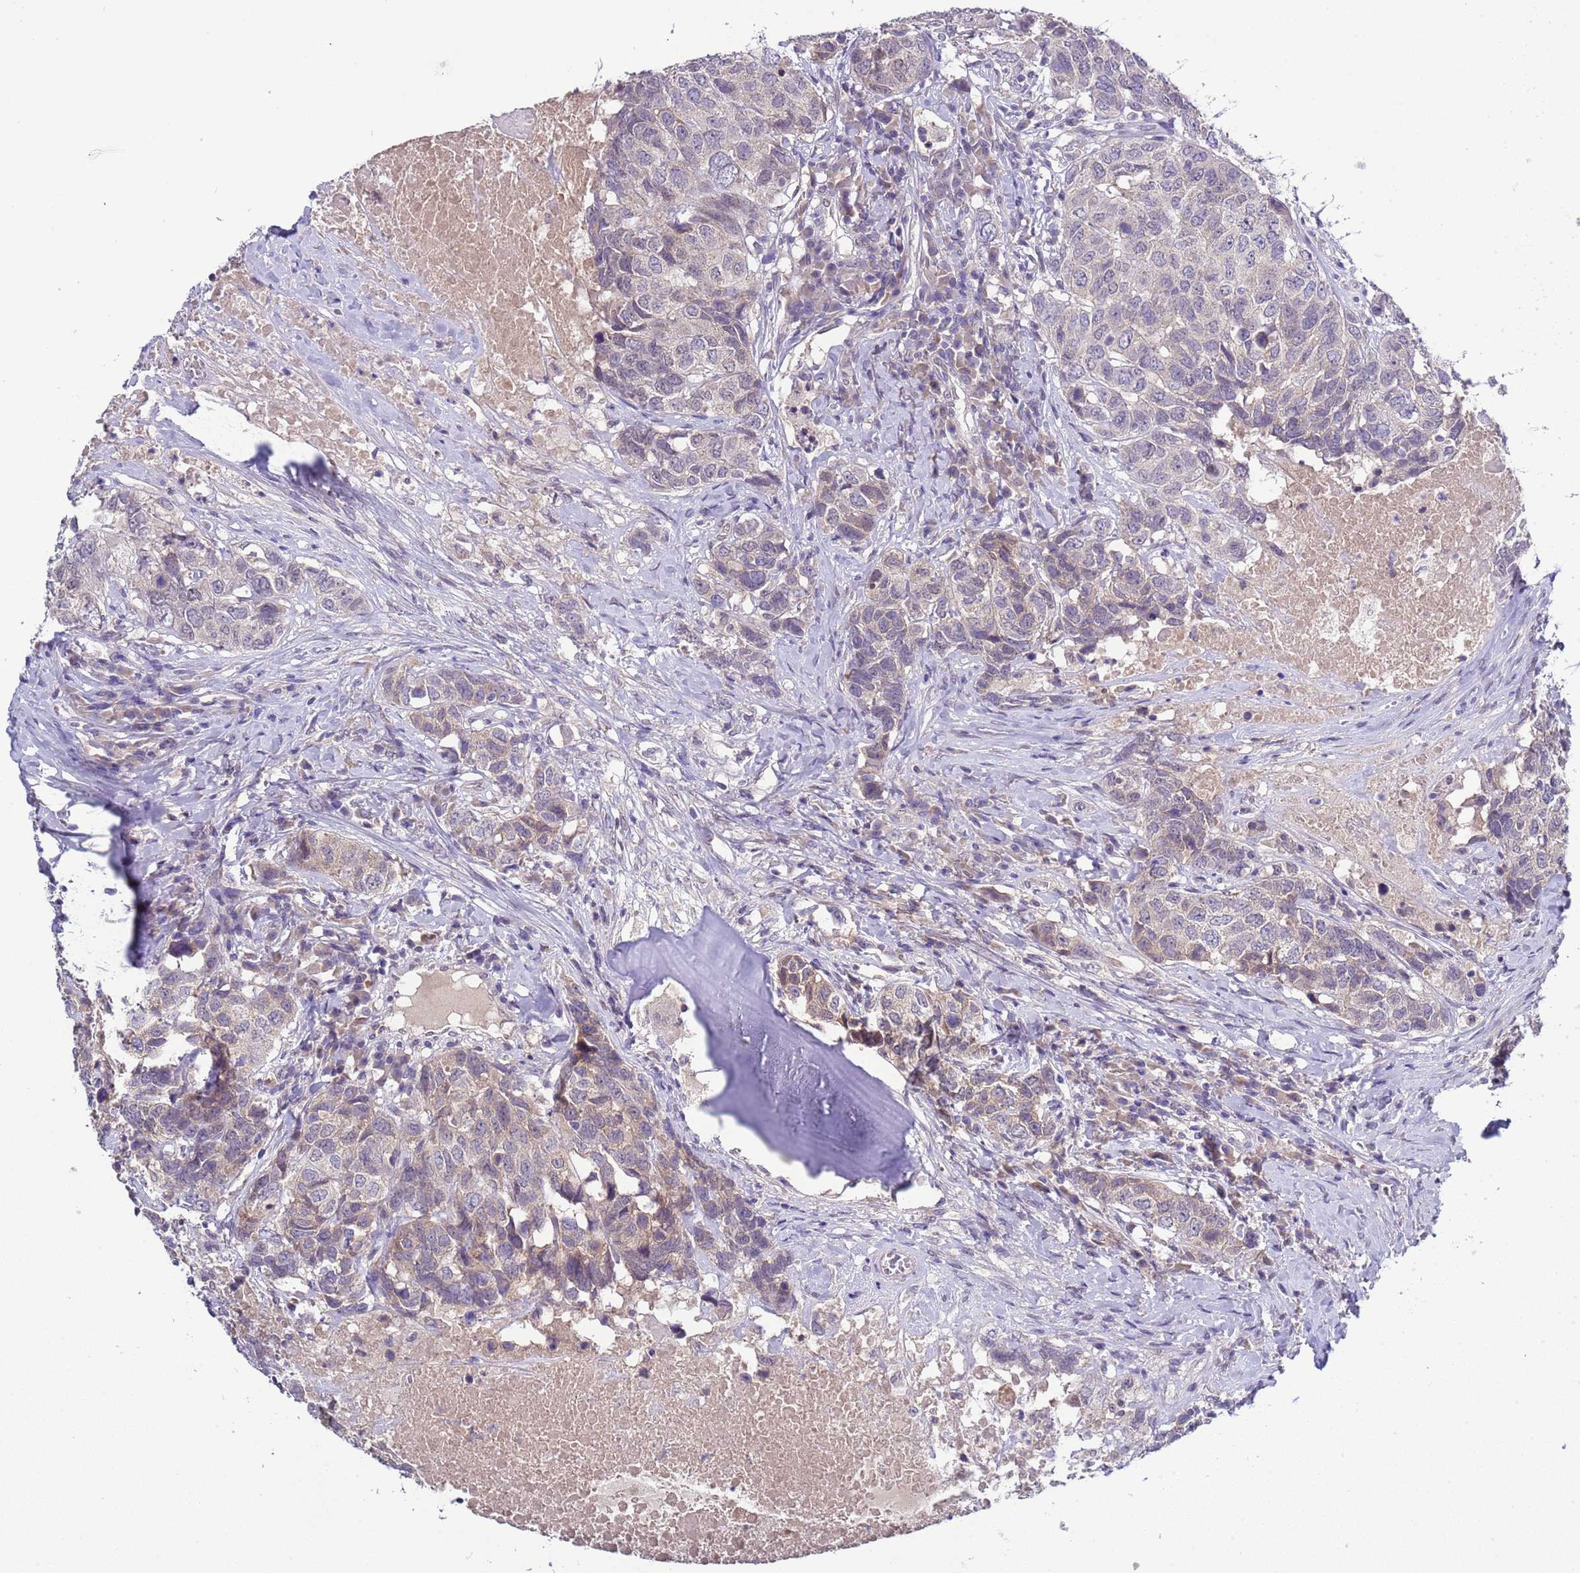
{"staining": {"intensity": "weak", "quantity": "<25%", "location": "cytoplasmic/membranous"}, "tissue": "head and neck cancer", "cell_type": "Tumor cells", "image_type": "cancer", "snomed": [{"axis": "morphology", "description": "Squamous cell carcinoma, NOS"}, {"axis": "topography", "description": "Head-Neck"}], "caption": "The photomicrograph reveals no significant expression in tumor cells of head and neck cancer (squamous cell carcinoma).", "gene": "TRMT10A", "patient": {"sex": "male", "age": 66}}